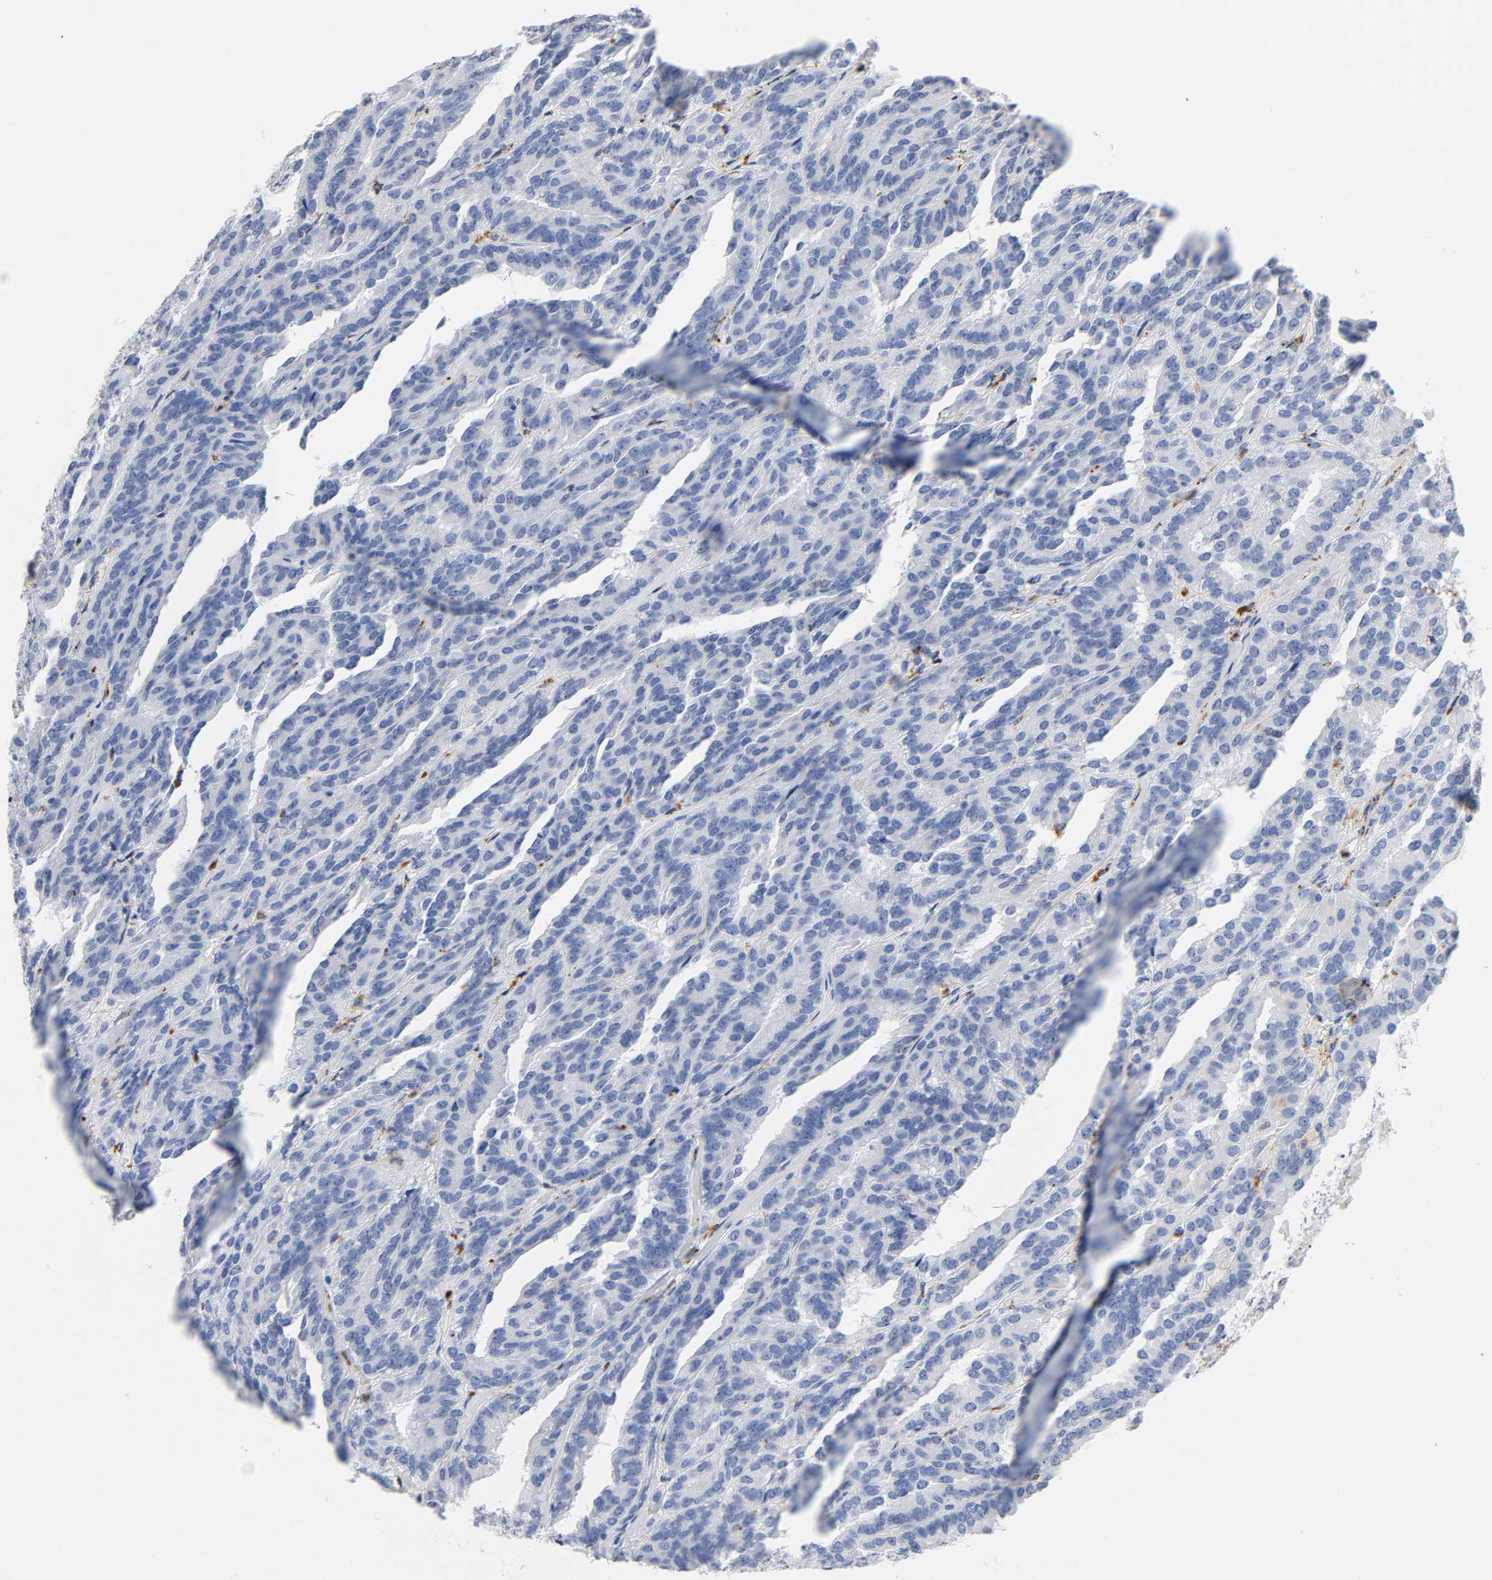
{"staining": {"intensity": "negative", "quantity": "none", "location": "none"}, "tissue": "renal cancer", "cell_type": "Tumor cells", "image_type": "cancer", "snomed": [{"axis": "morphology", "description": "Adenocarcinoma, NOS"}, {"axis": "topography", "description": "Kidney"}], "caption": "Immunohistochemistry image of neoplastic tissue: human renal adenocarcinoma stained with DAB (3,3'-diaminobenzidine) shows no significant protein expression in tumor cells.", "gene": "PLP1", "patient": {"sex": "male", "age": 46}}